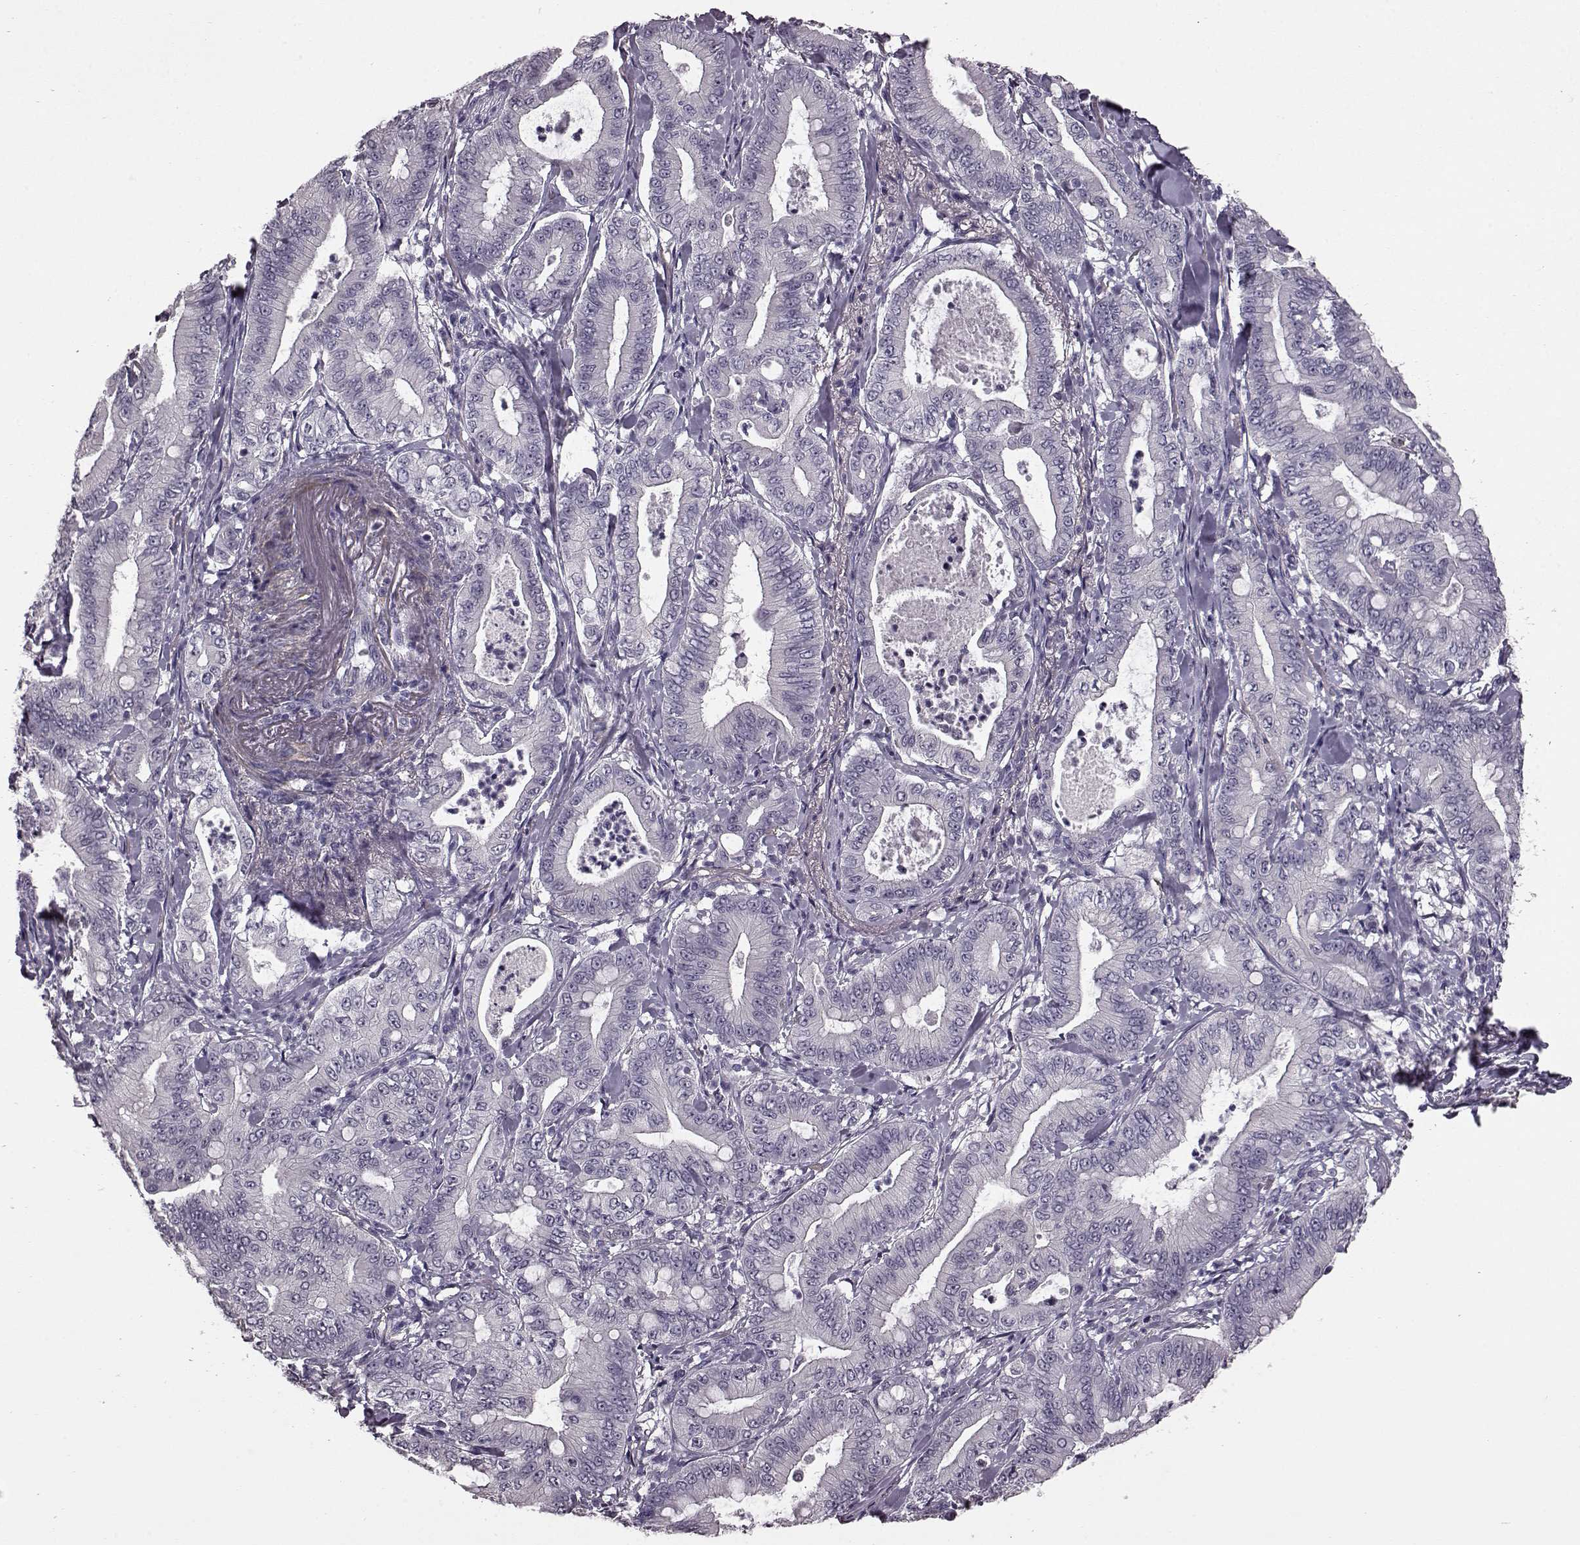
{"staining": {"intensity": "negative", "quantity": "none", "location": "none"}, "tissue": "pancreatic cancer", "cell_type": "Tumor cells", "image_type": "cancer", "snomed": [{"axis": "morphology", "description": "Adenocarcinoma, NOS"}, {"axis": "topography", "description": "Pancreas"}], "caption": "DAB immunohistochemical staining of human pancreatic adenocarcinoma demonstrates no significant expression in tumor cells.", "gene": "SLCO3A1", "patient": {"sex": "male", "age": 71}}